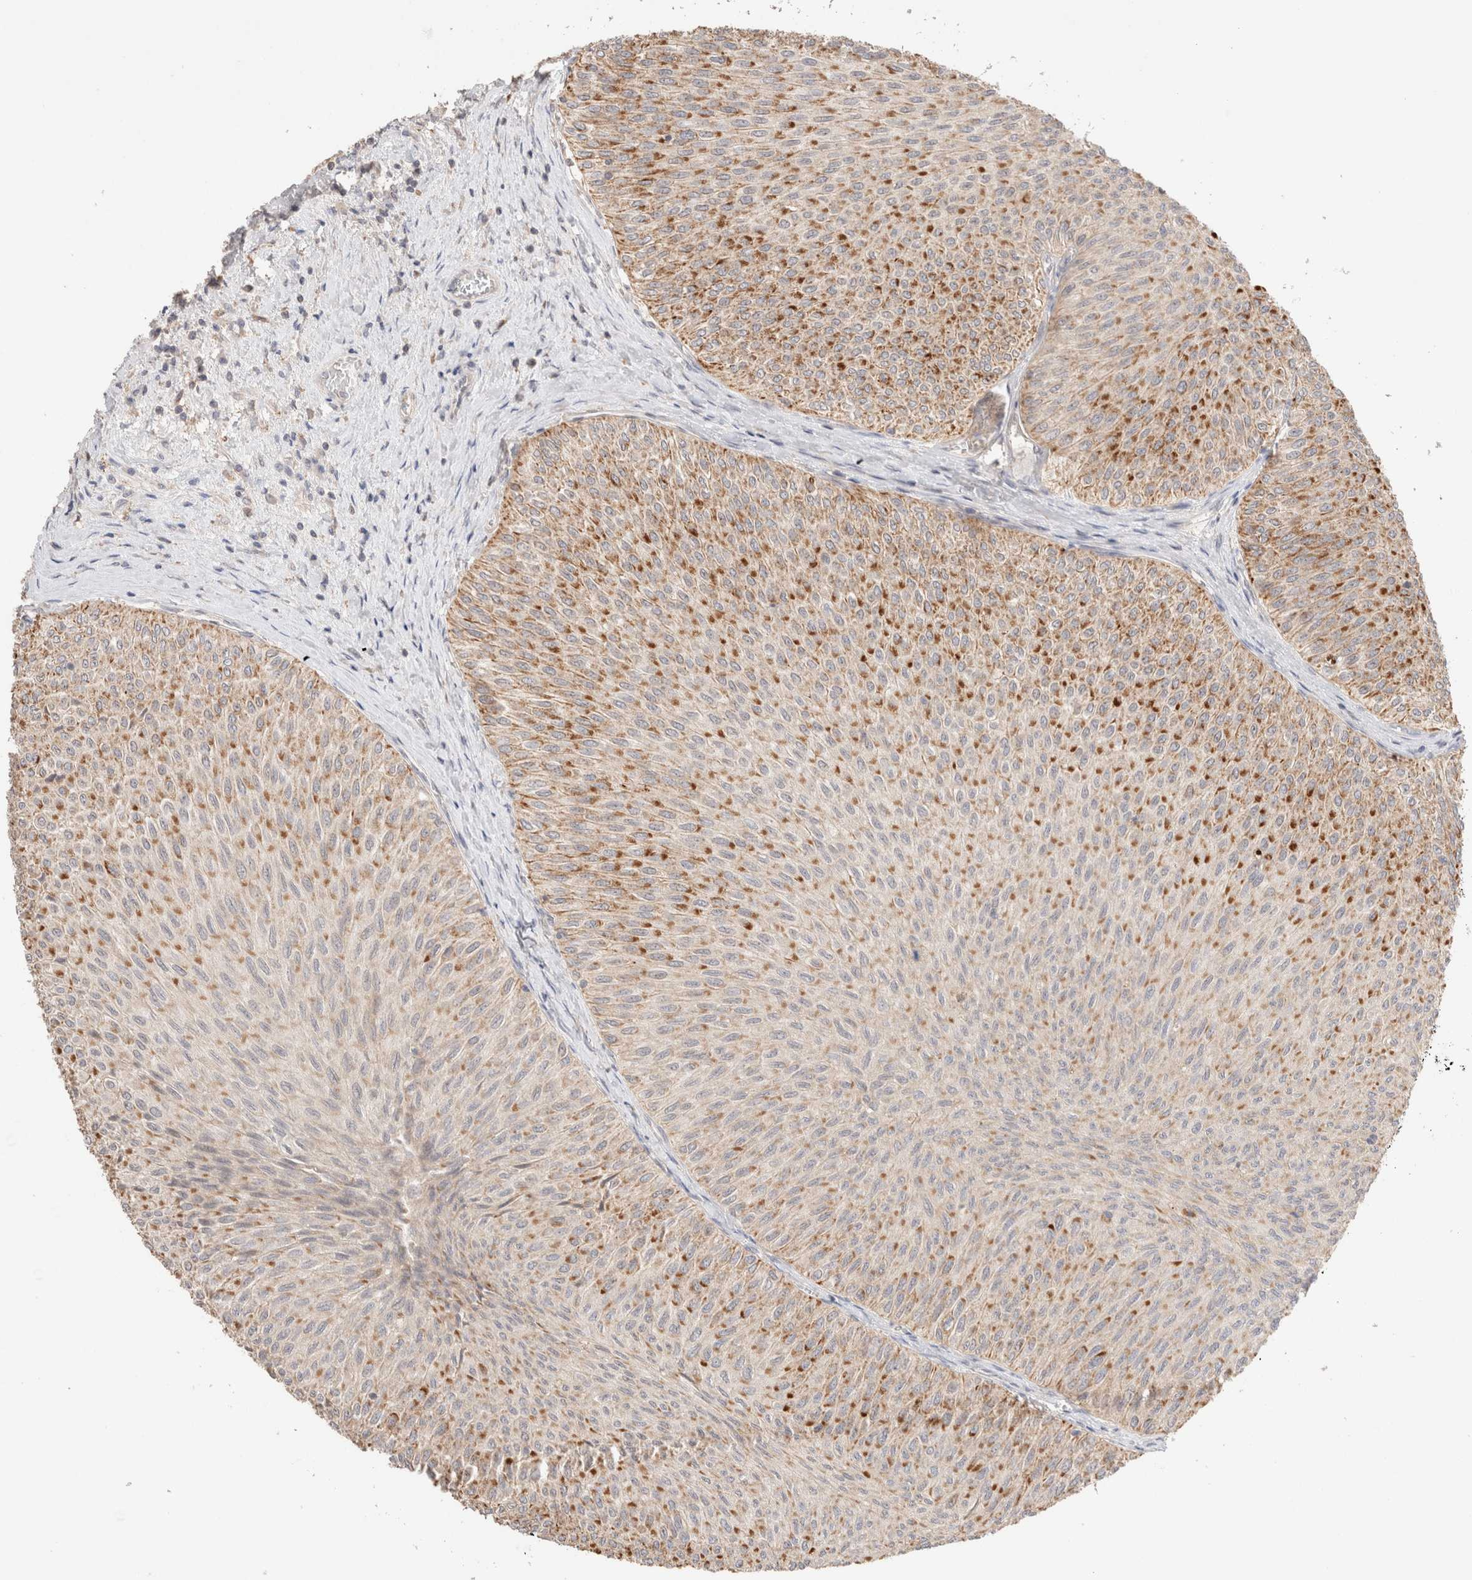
{"staining": {"intensity": "strong", "quantity": ">75%", "location": "cytoplasmic/membranous"}, "tissue": "urothelial cancer", "cell_type": "Tumor cells", "image_type": "cancer", "snomed": [{"axis": "morphology", "description": "Urothelial carcinoma, Low grade"}, {"axis": "topography", "description": "Urinary bladder"}], "caption": "Strong cytoplasmic/membranous positivity for a protein is identified in approximately >75% of tumor cells of urothelial carcinoma (low-grade) using IHC.", "gene": "TRIM41", "patient": {"sex": "male", "age": 78}}